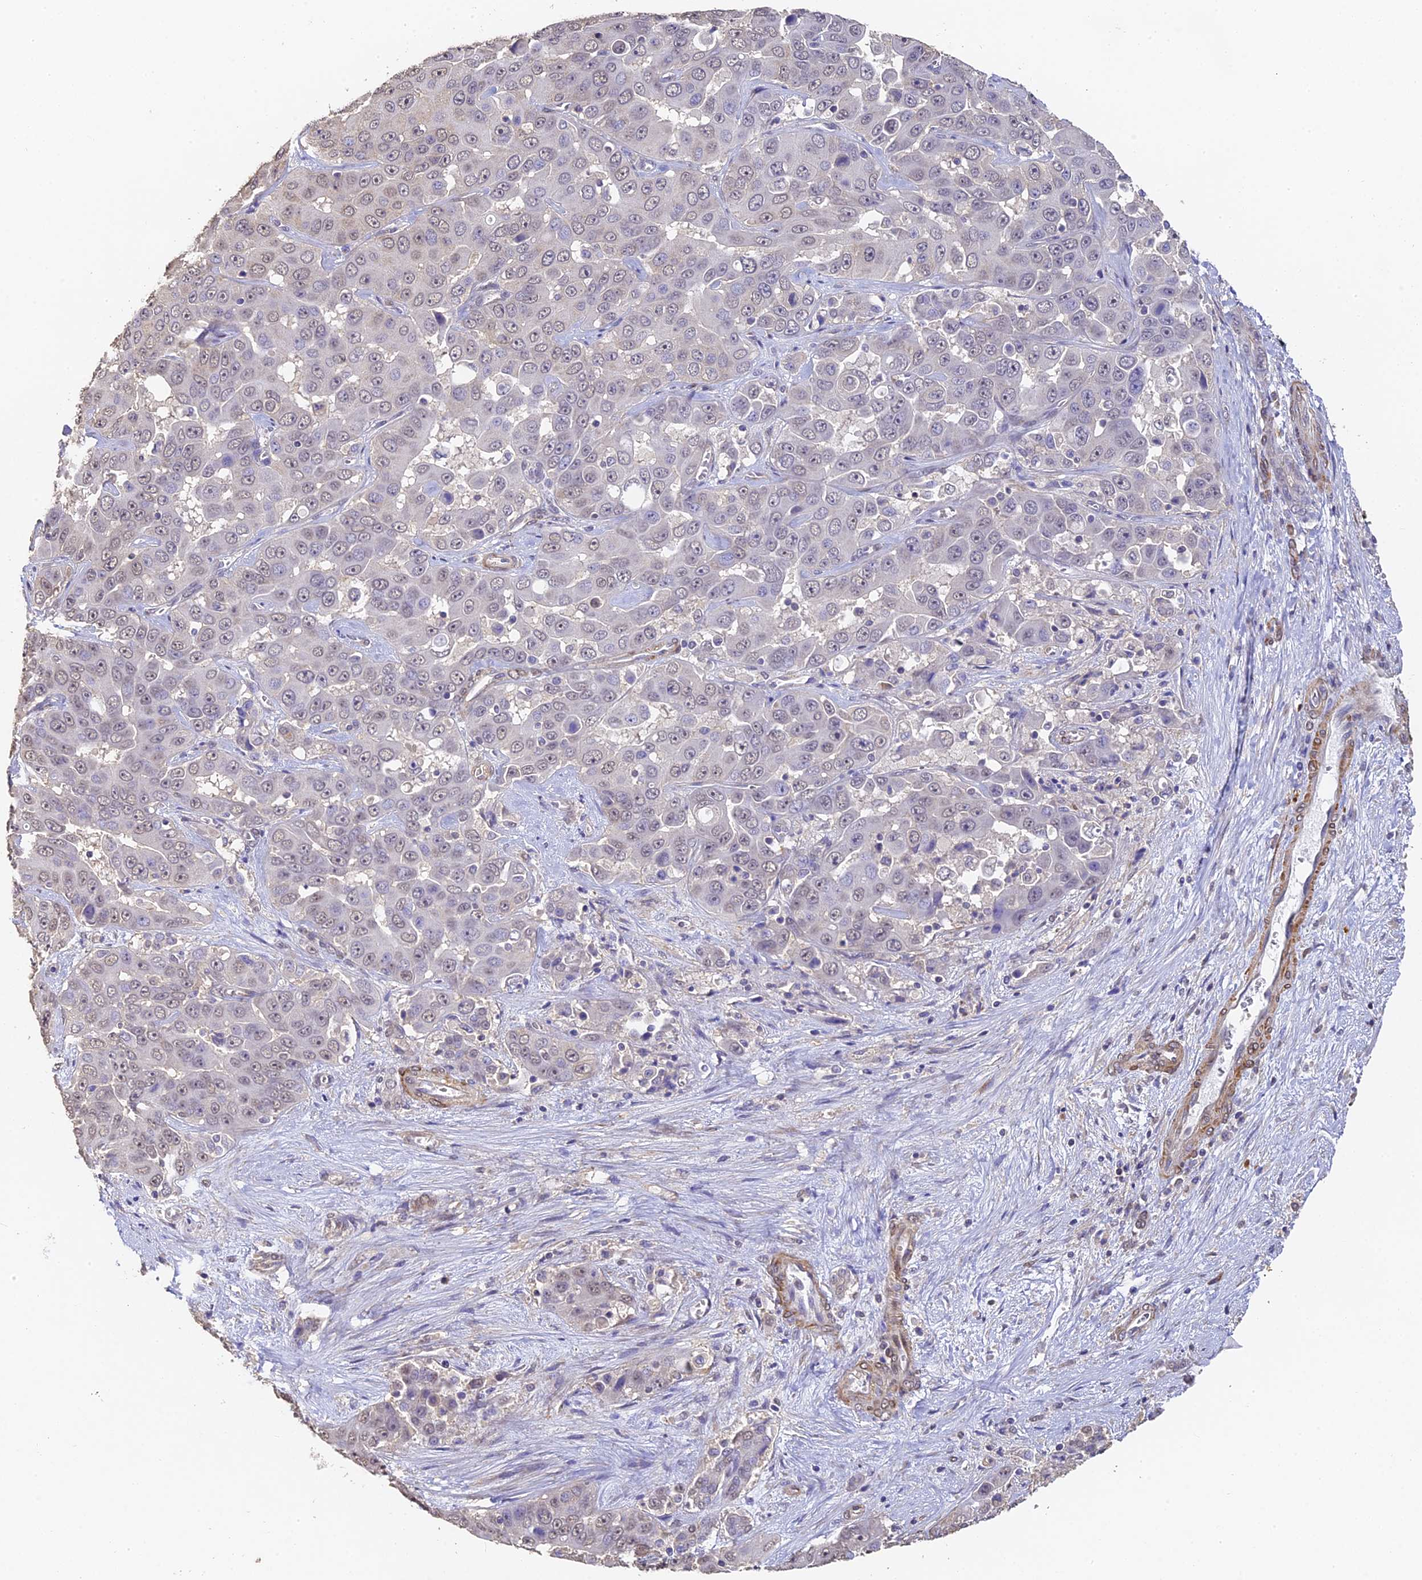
{"staining": {"intensity": "weak", "quantity": "25%-75%", "location": "nuclear"}, "tissue": "liver cancer", "cell_type": "Tumor cells", "image_type": "cancer", "snomed": [{"axis": "morphology", "description": "Cholangiocarcinoma"}, {"axis": "topography", "description": "Liver"}], "caption": "Protein expression analysis of cholangiocarcinoma (liver) reveals weak nuclear positivity in approximately 25%-75% of tumor cells. (Brightfield microscopy of DAB IHC at high magnification).", "gene": "SLC11A1", "patient": {"sex": "female", "age": 52}}